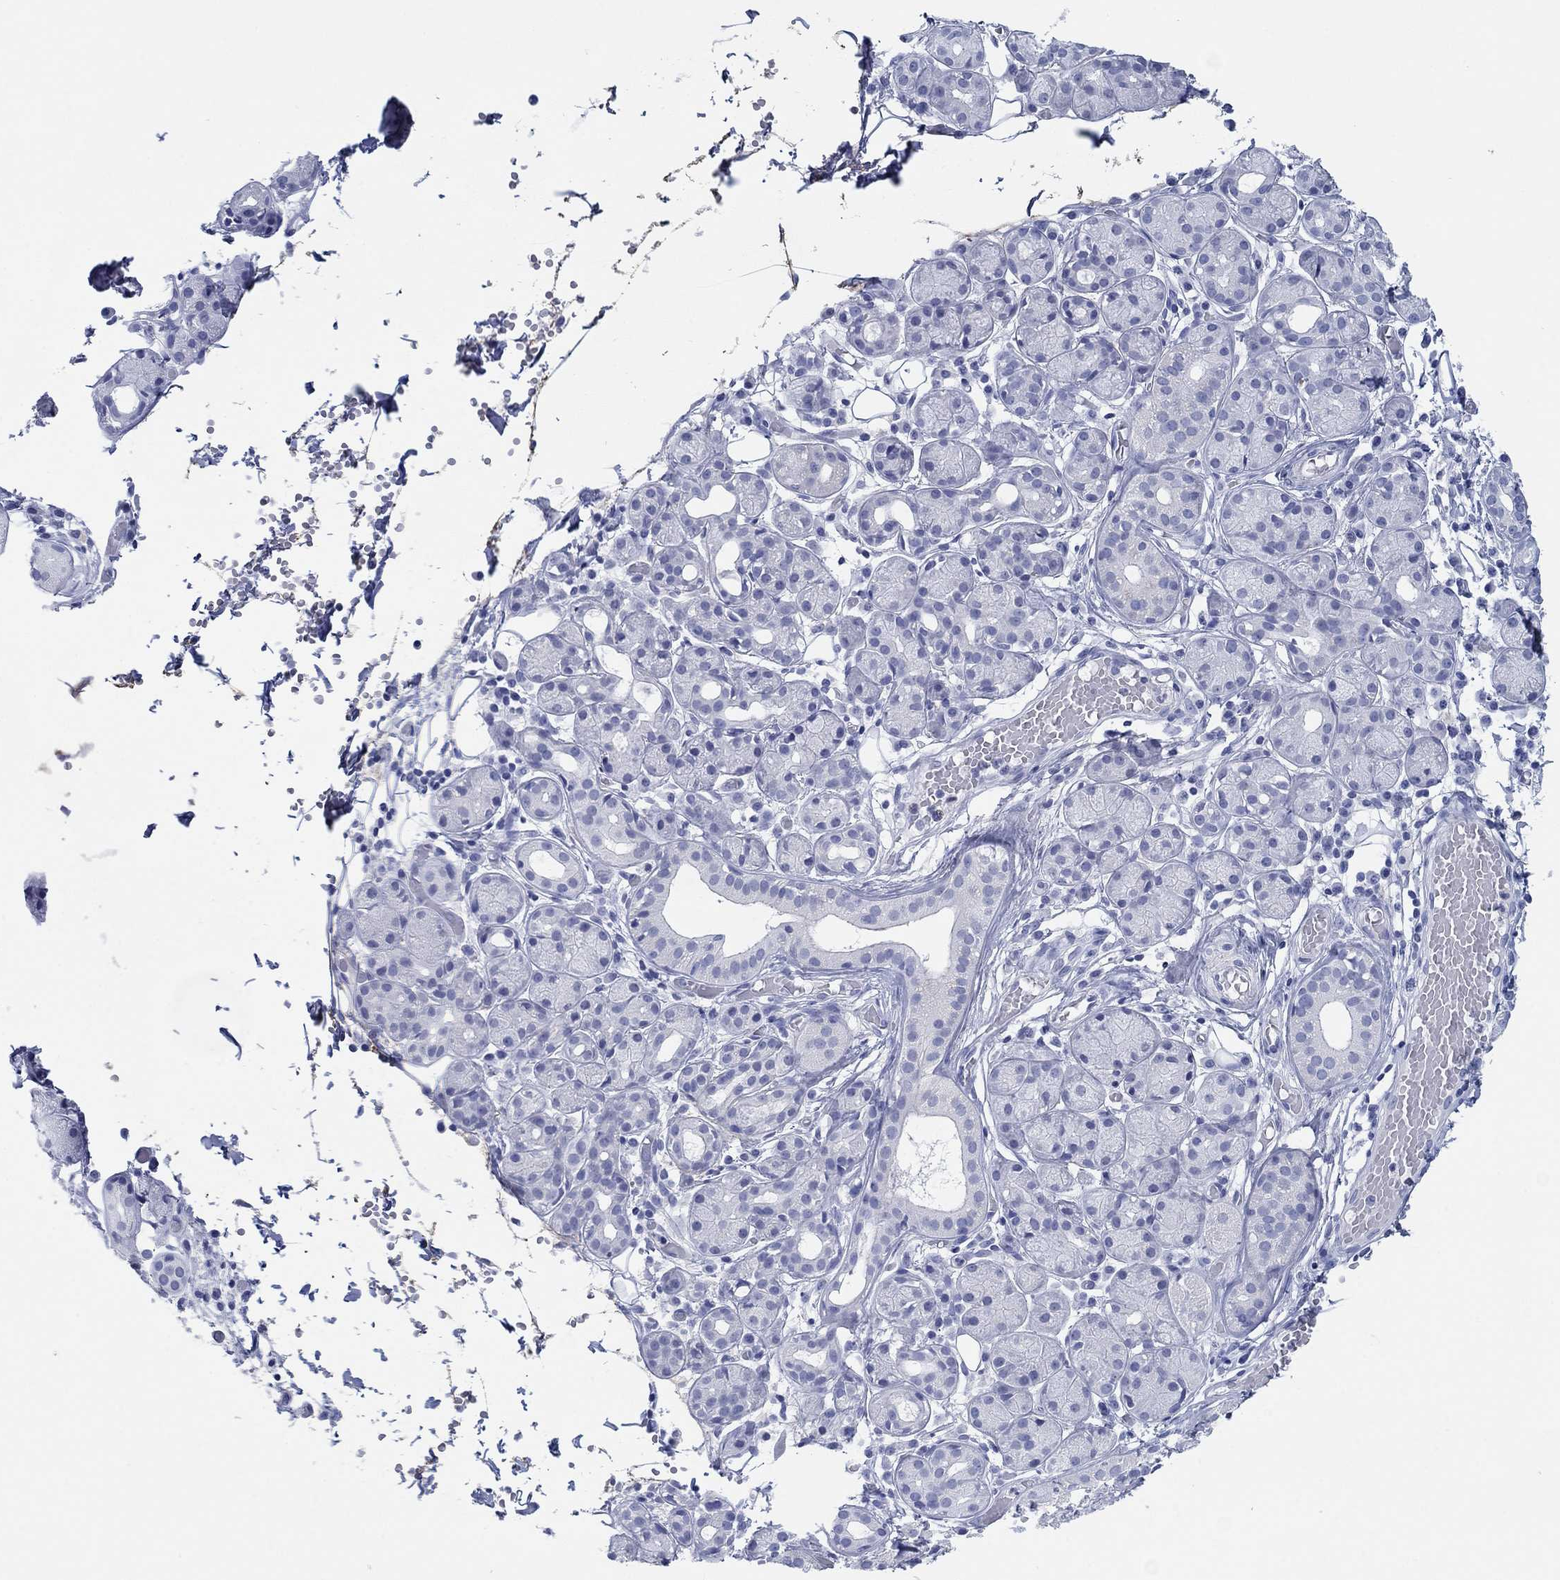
{"staining": {"intensity": "negative", "quantity": "none", "location": "none"}, "tissue": "salivary gland", "cell_type": "Glandular cells", "image_type": "normal", "snomed": [{"axis": "morphology", "description": "Normal tissue, NOS"}, {"axis": "topography", "description": "Salivary gland"}, {"axis": "topography", "description": "Peripheral nerve tissue"}], "caption": "Immunohistochemistry image of normal salivary gland: salivary gland stained with DAB demonstrates no significant protein staining in glandular cells. (IHC, brightfield microscopy, high magnification).", "gene": "PDYN", "patient": {"sex": "male", "age": 71}}